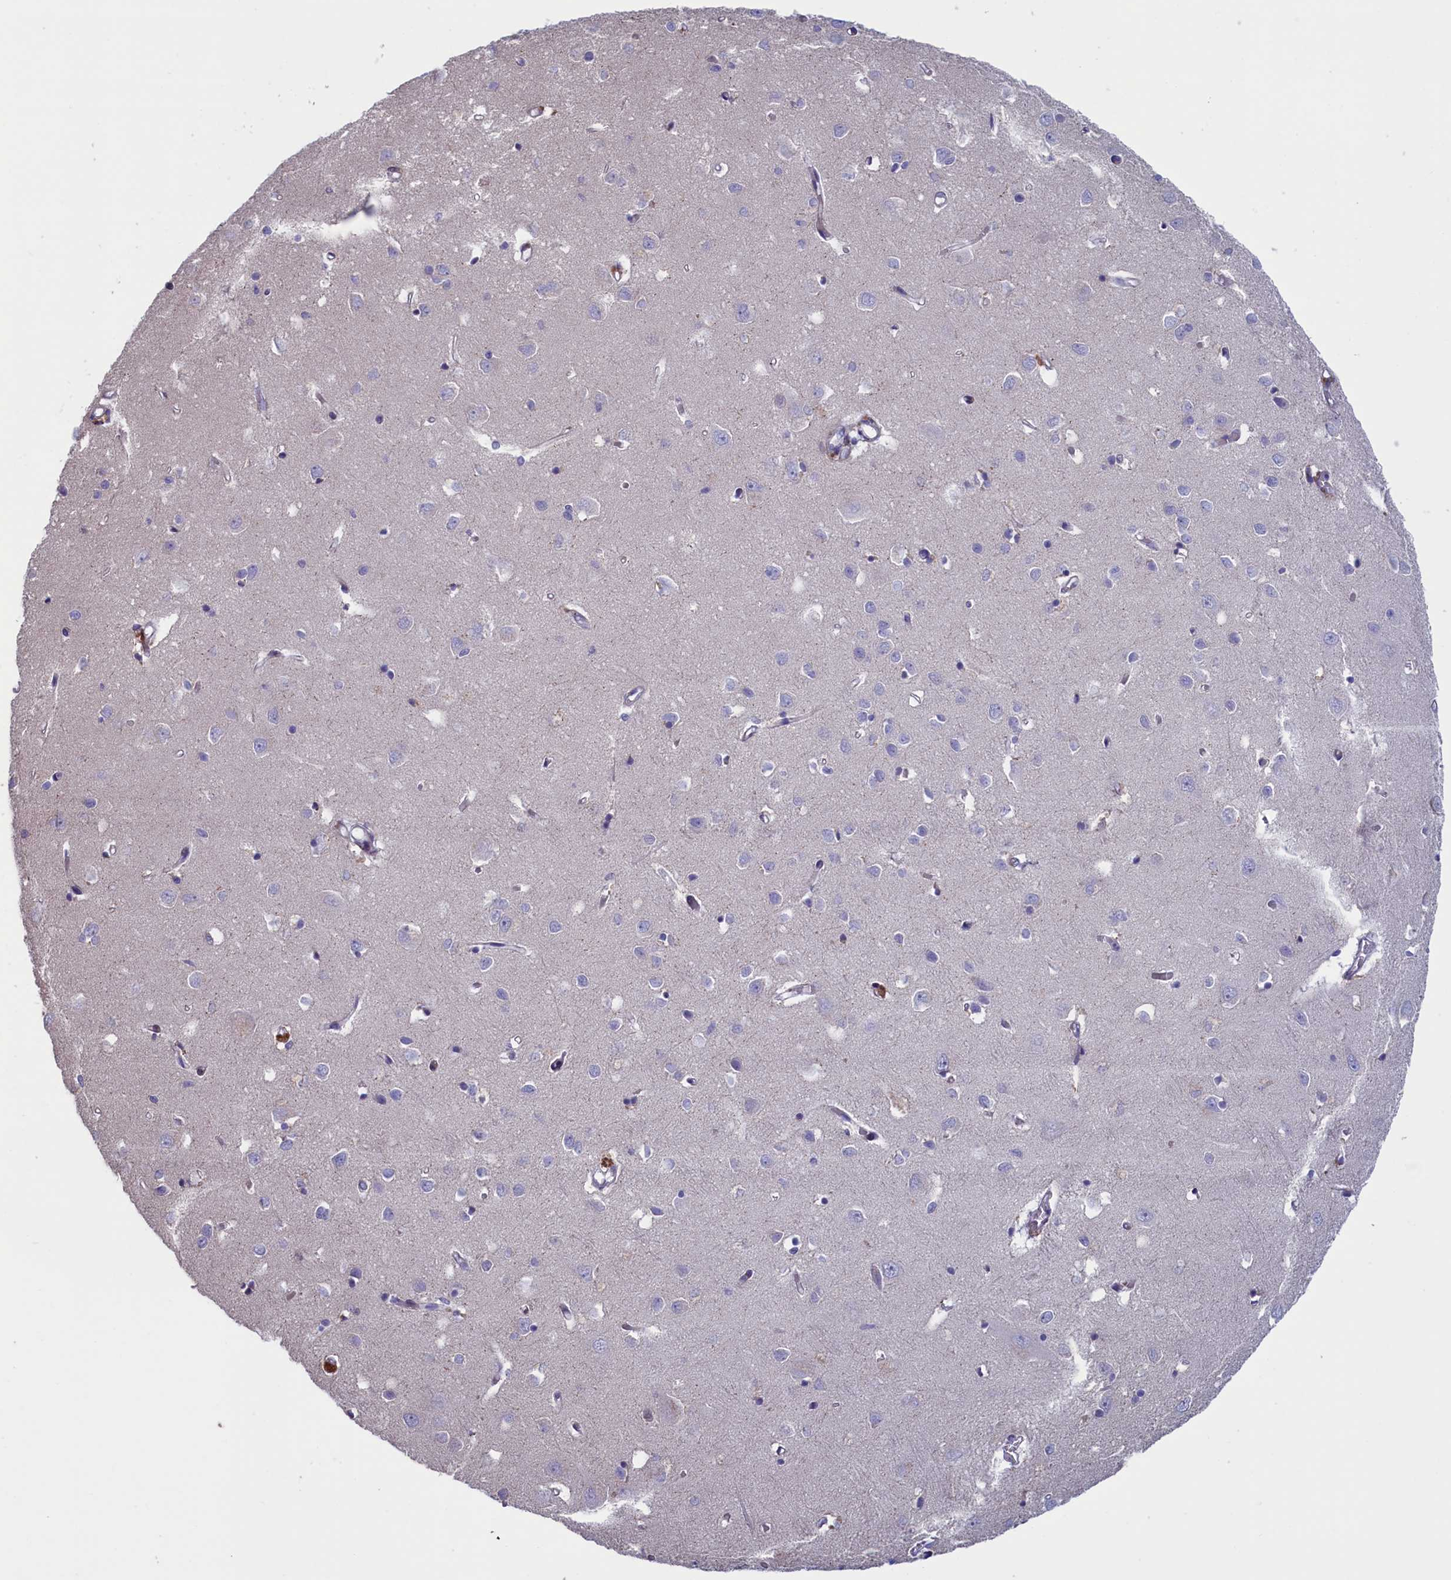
{"staining": {"intensity": "negative", "quantity": "none", "location": "none"}, "tissue": "cerebral cortex", "cell_type": "Endothelial cells", "image_type": "normal", "snomed": [{"axis": "morphology", "description": "Normal tissue, NOS"}, {"axis": "topography", "description": "Cerebral cortex"}], "caption": "This is an immunohistochemistry (IHC) micrograph of unremarkable cerebral cortex. There is no expression in endothelial cells.", "gene": "NIBAN3", "patient": {"sex": "female", "age": 64}}